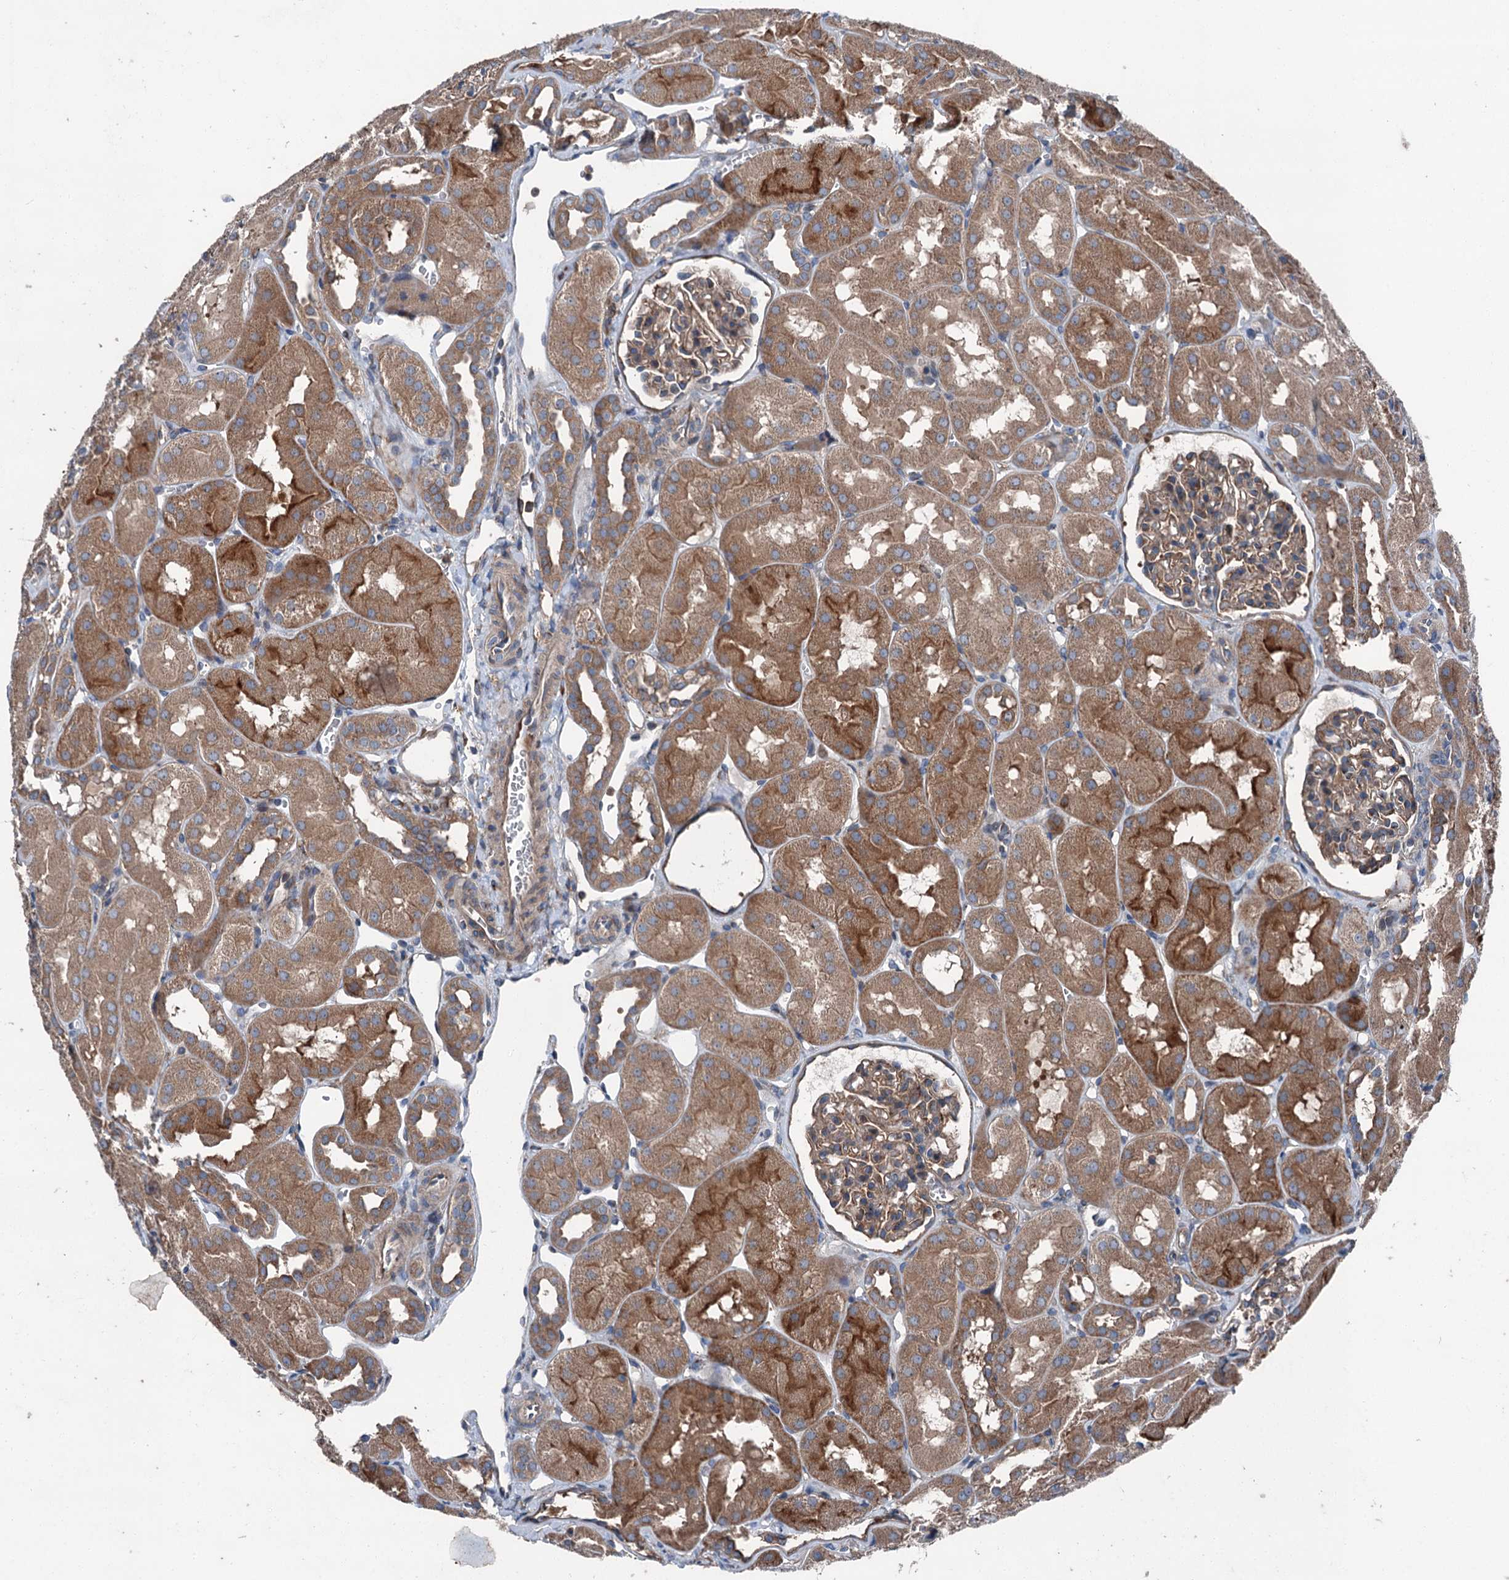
{"staining": {"intensity": "moderate", "quantity": ">75%", "location": "cytoplasmic/membranous"}, "tissue": "kidney", "cell_type": "Cells in glomeruli", "image_type": "normal", "snomed": [{"axis": "morphology", "description": "Normal tissue, NOS"}, {"axis": "topography", "description": "Kidney"}, {"axis": "topography", "description": "Urinary bladder"}], "caption": "Immunohistochemical staining of normal kidney shows medium levels of moderate cytoplasmic/membranous staining in about >75% of cells in glomeruli.", "gene": "RUFY1", "patient": {"sex": "male", "age": 16}}